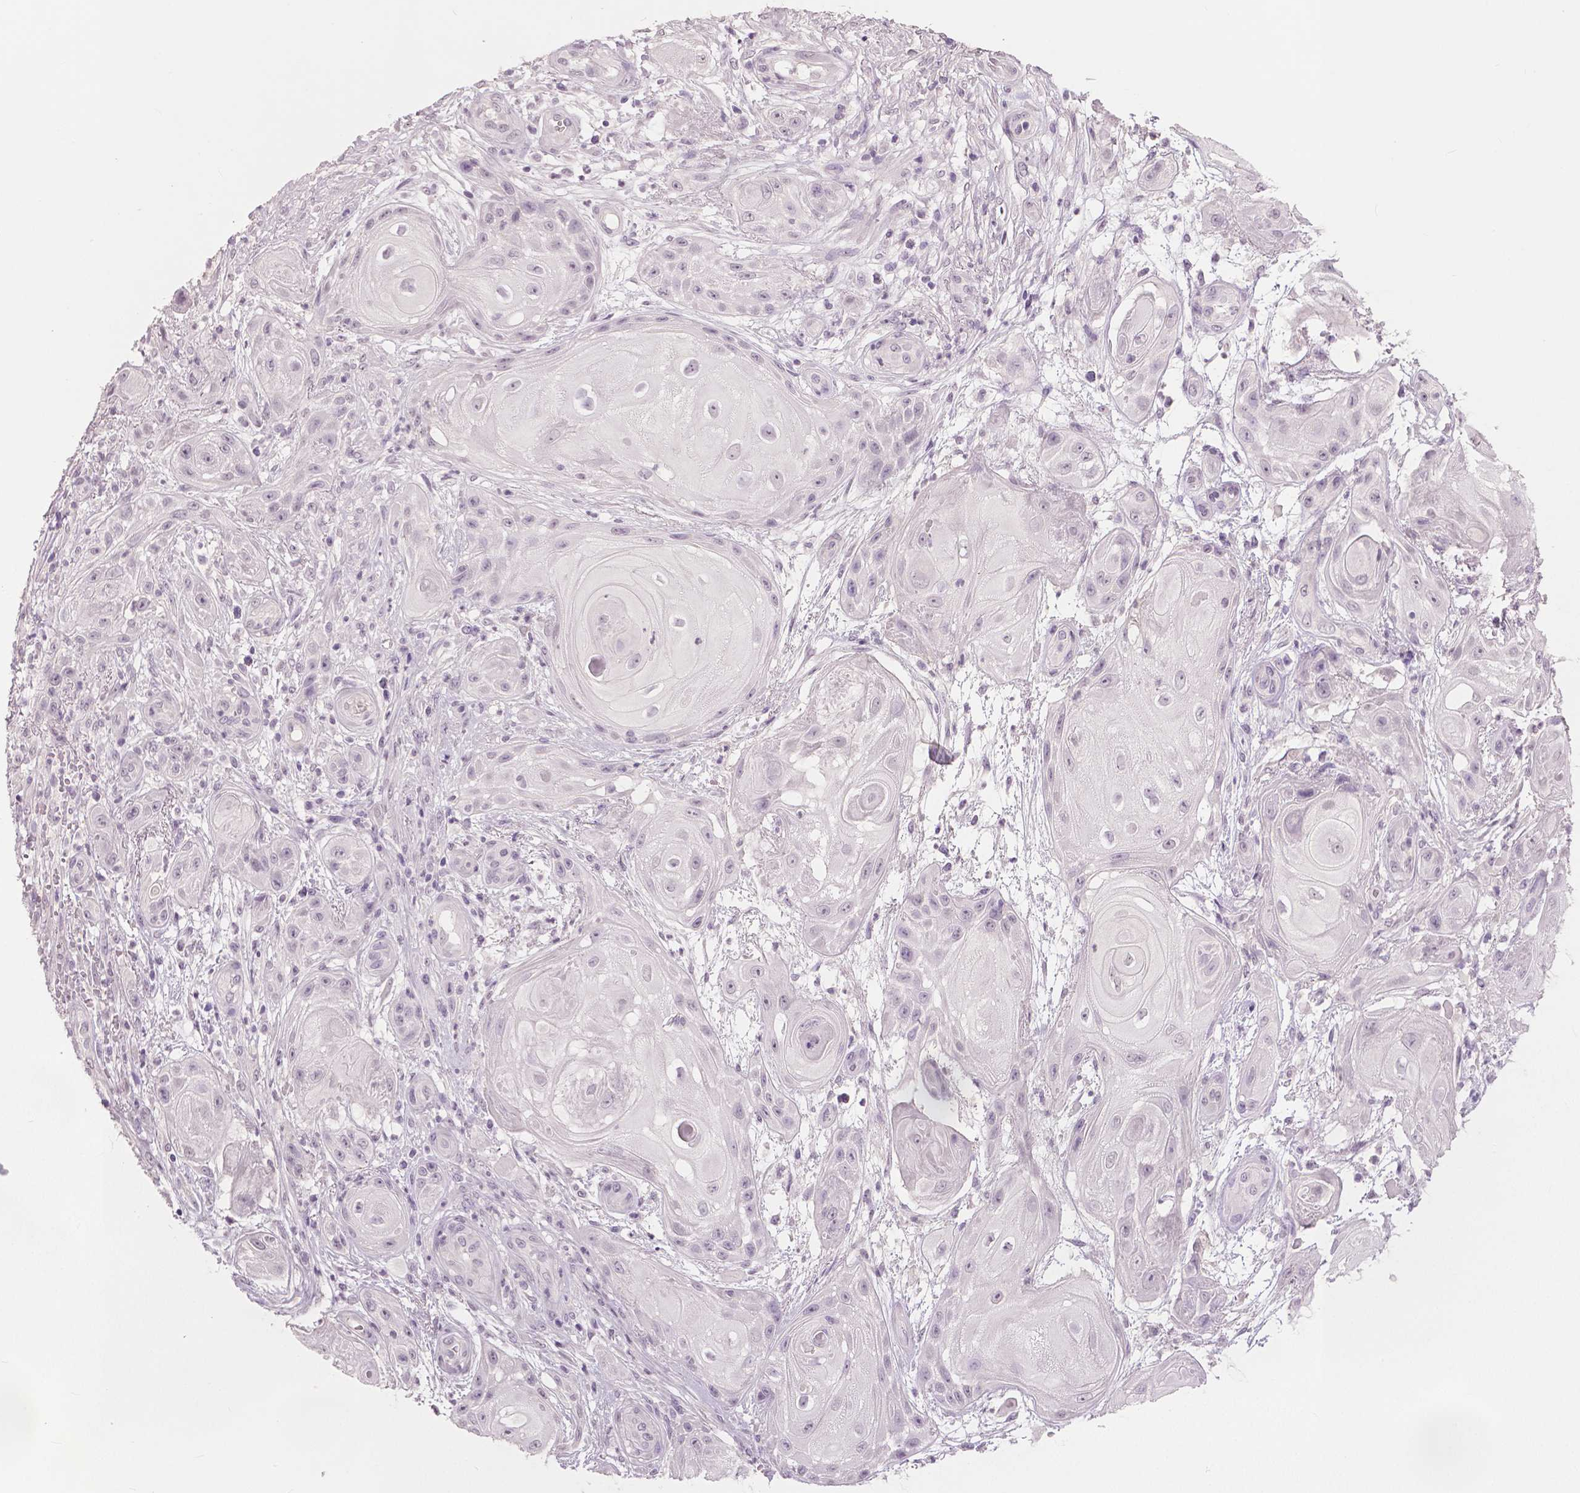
{"staining": {"intensity": "negative", "quantity": "none", "location": "none"}, "tissue": "skin cancer", "cell_type": "Tumor cells", "image_type": "cancer", "snomed": [{"axis": "morphology", "description": "Squamous cell carcinoma, NOS"}, {"axis": "topography", "description": "Skin"}], "caption": "Tumor cells are negative for brown protein staining in skin cancer (squamous cell carcinoma). (DAB (3,3'-diaminobenzidine) IHC, high magnification).", "gene": "NECAB1", "patient": {"sex": "male", "age": 62}}